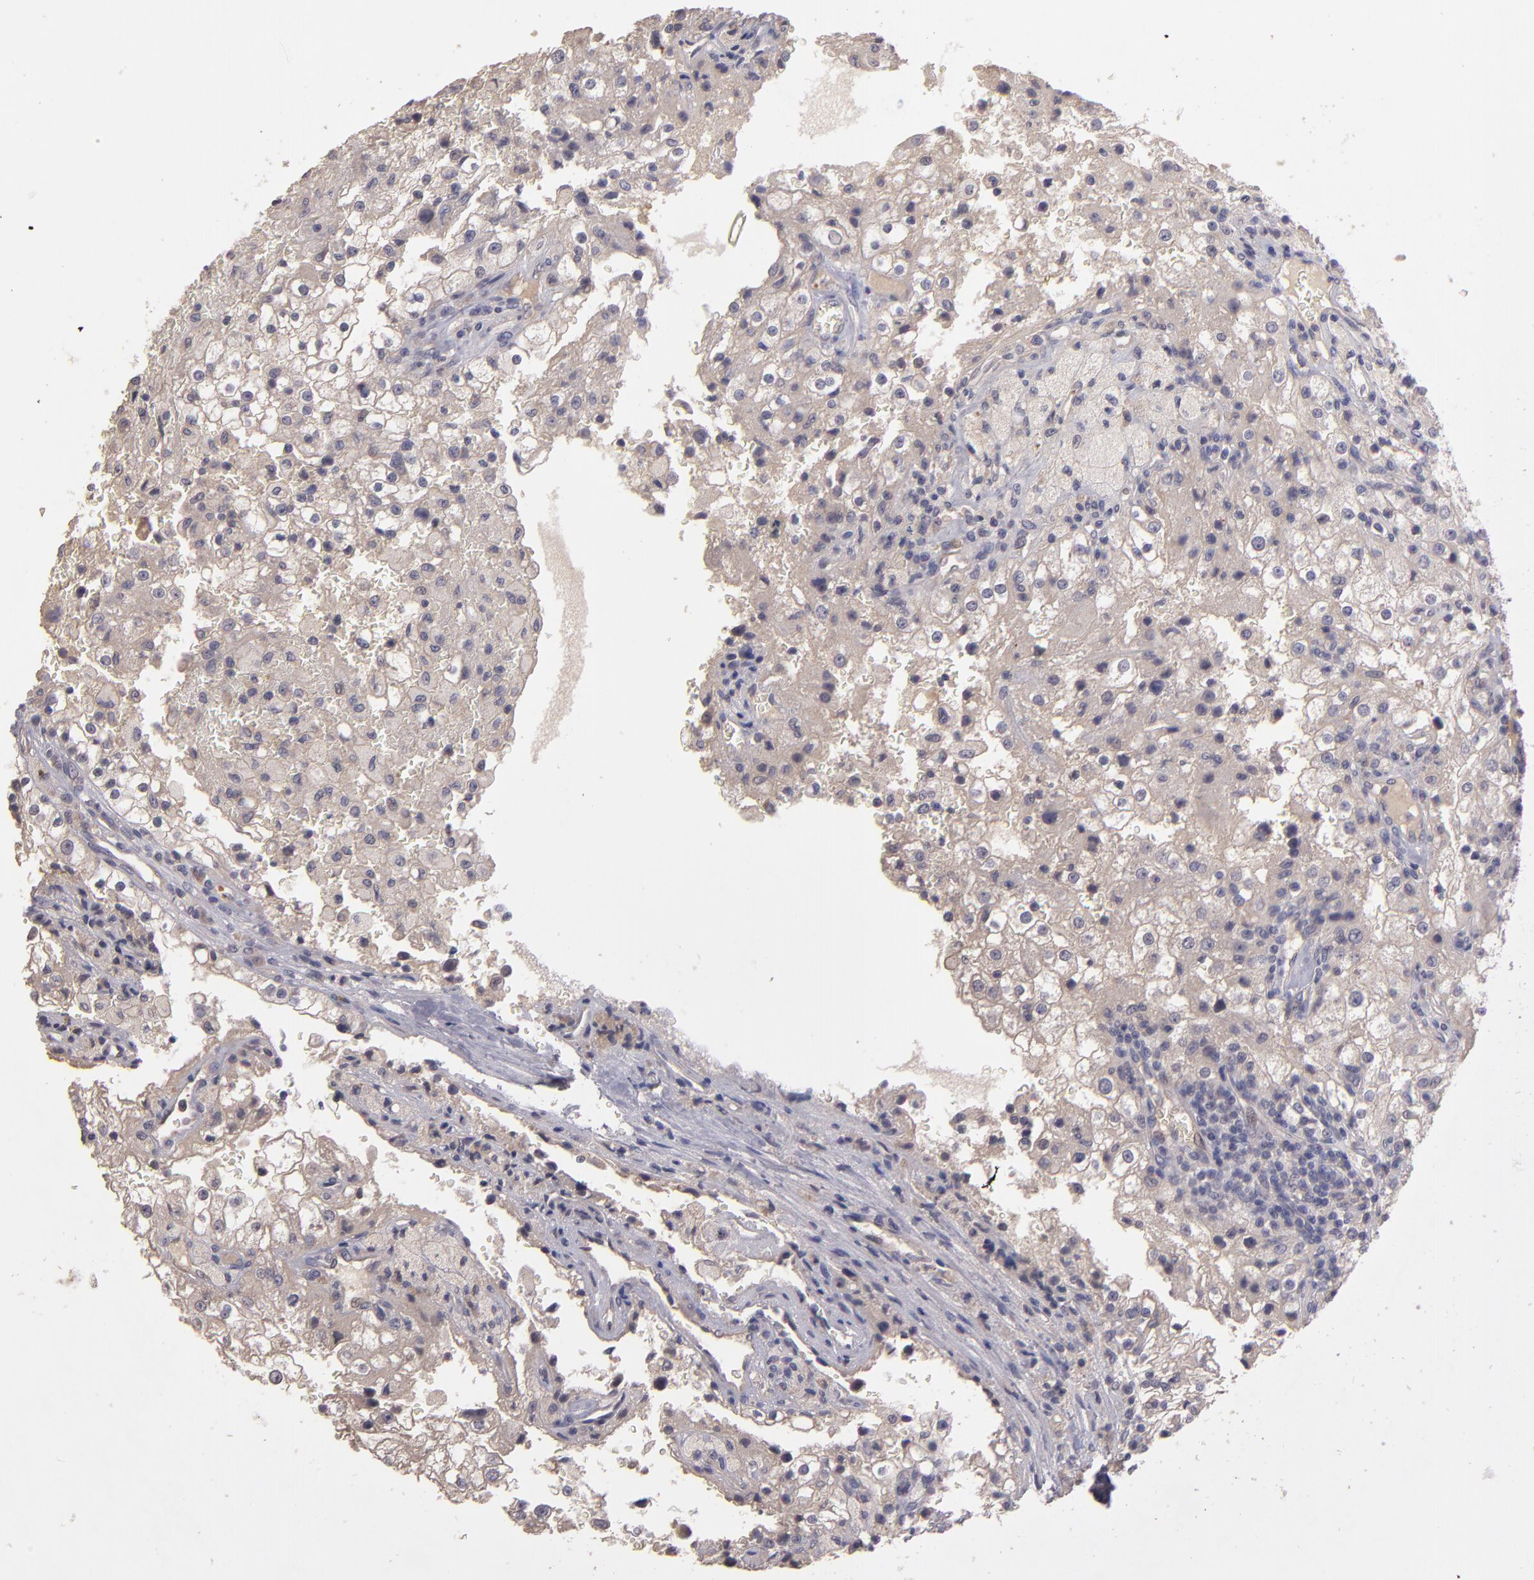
{"staining": {"intensity": "negative", "quantity": "none", "location": "none"}, "tissue": "renal cancer", "cell_type": "Tumor cells", "image_type": "cancer", "snomed": [{"axis": "morphology", "description": "Adenocarcinoma, NOS"}, {"axis": "topography", "description": "Kidney"}], "caption": "Micrograph shows no protein expression in tumor cells of renal cancer (adenocarcinoma) tissue.", "gene": "GNAZ", "patient": {"sex": "female", "age": 74}}